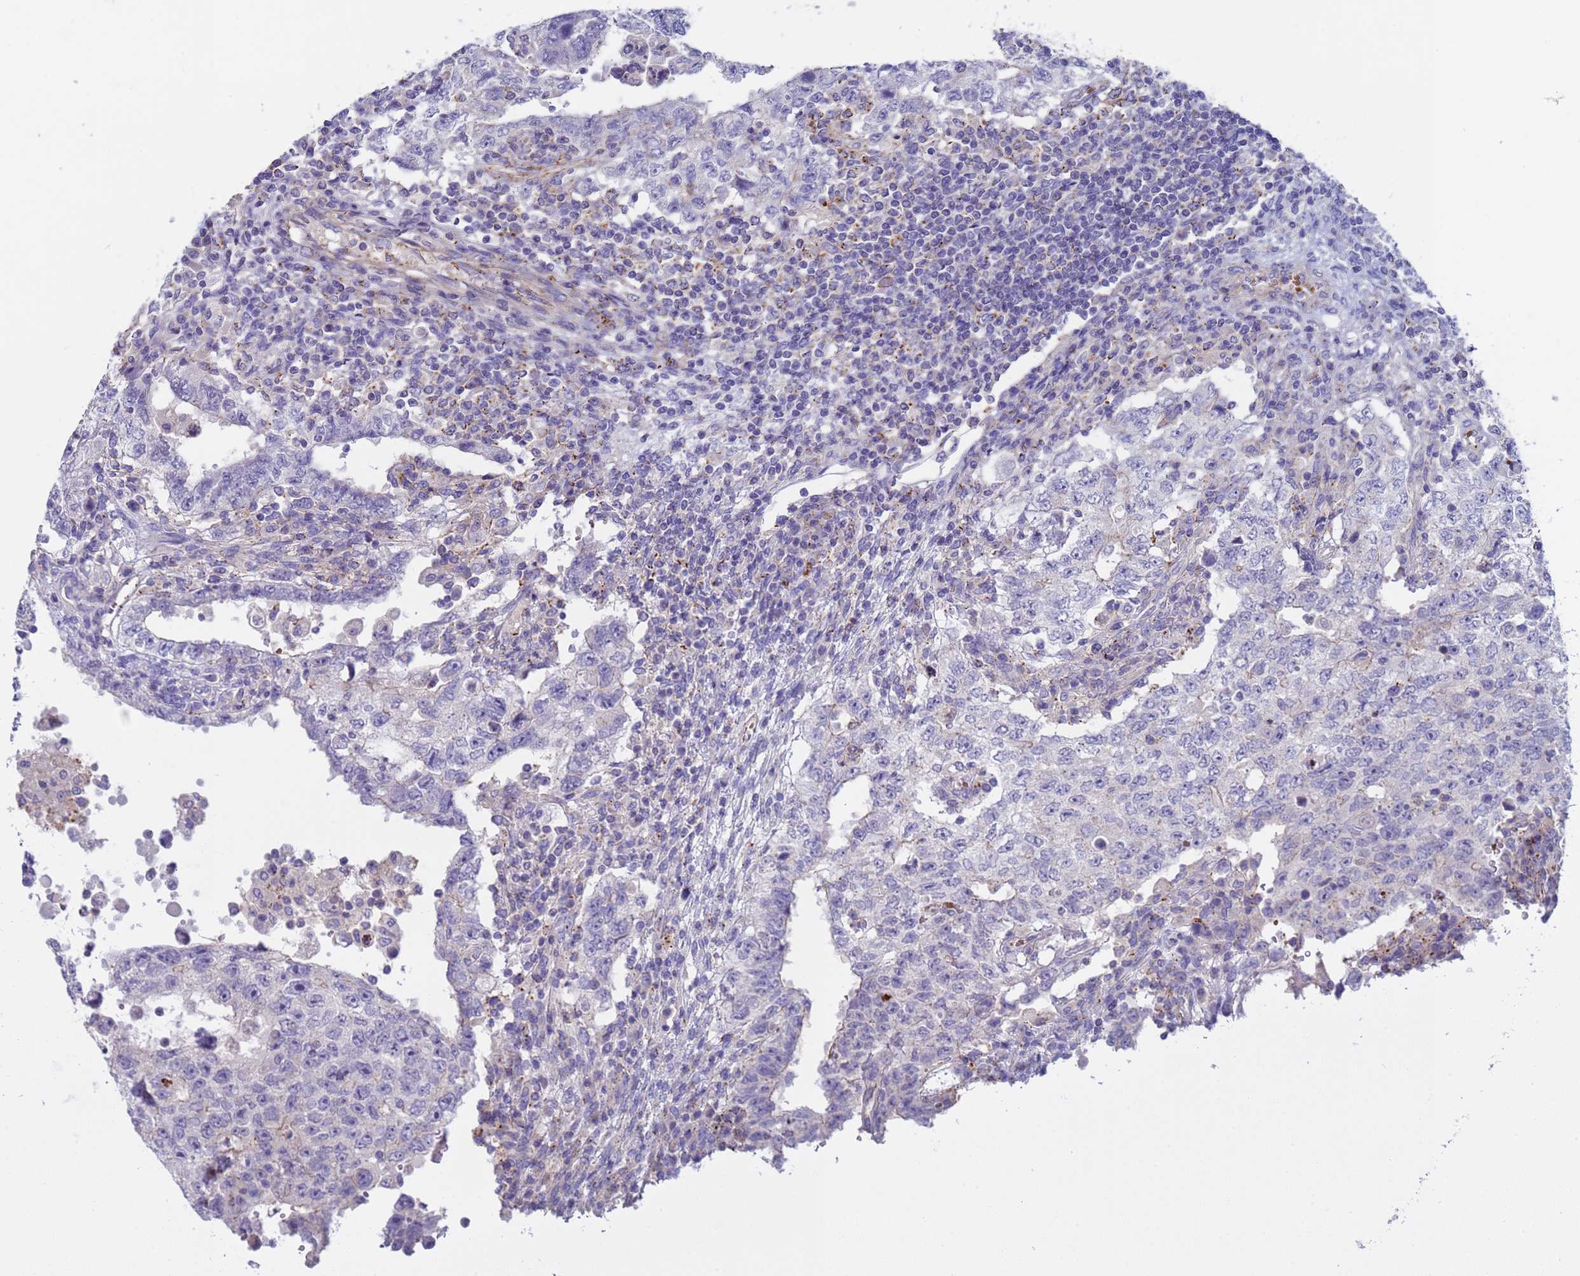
{"staining": {"intensity": "negative", "quantity": "none", "location": "none"}, "tissue": "testis cancer", "cell_type": "Tumor cells", "image_type": "cancer", "snomed": [{"axis": "morphology", "description": "Carcinoma, Embryonal, NOS"}, {"axis": "topography", "description": "Testis"}], "caption": "There is no significant staining in tumor cells of testis cancer (embryonal carcinoma). (DAB immunohistochemistry visualized using brightfield microscopy, high magnification).", "gene": "KBTBD3", "patient": {"sex": "male", "age": 26}}